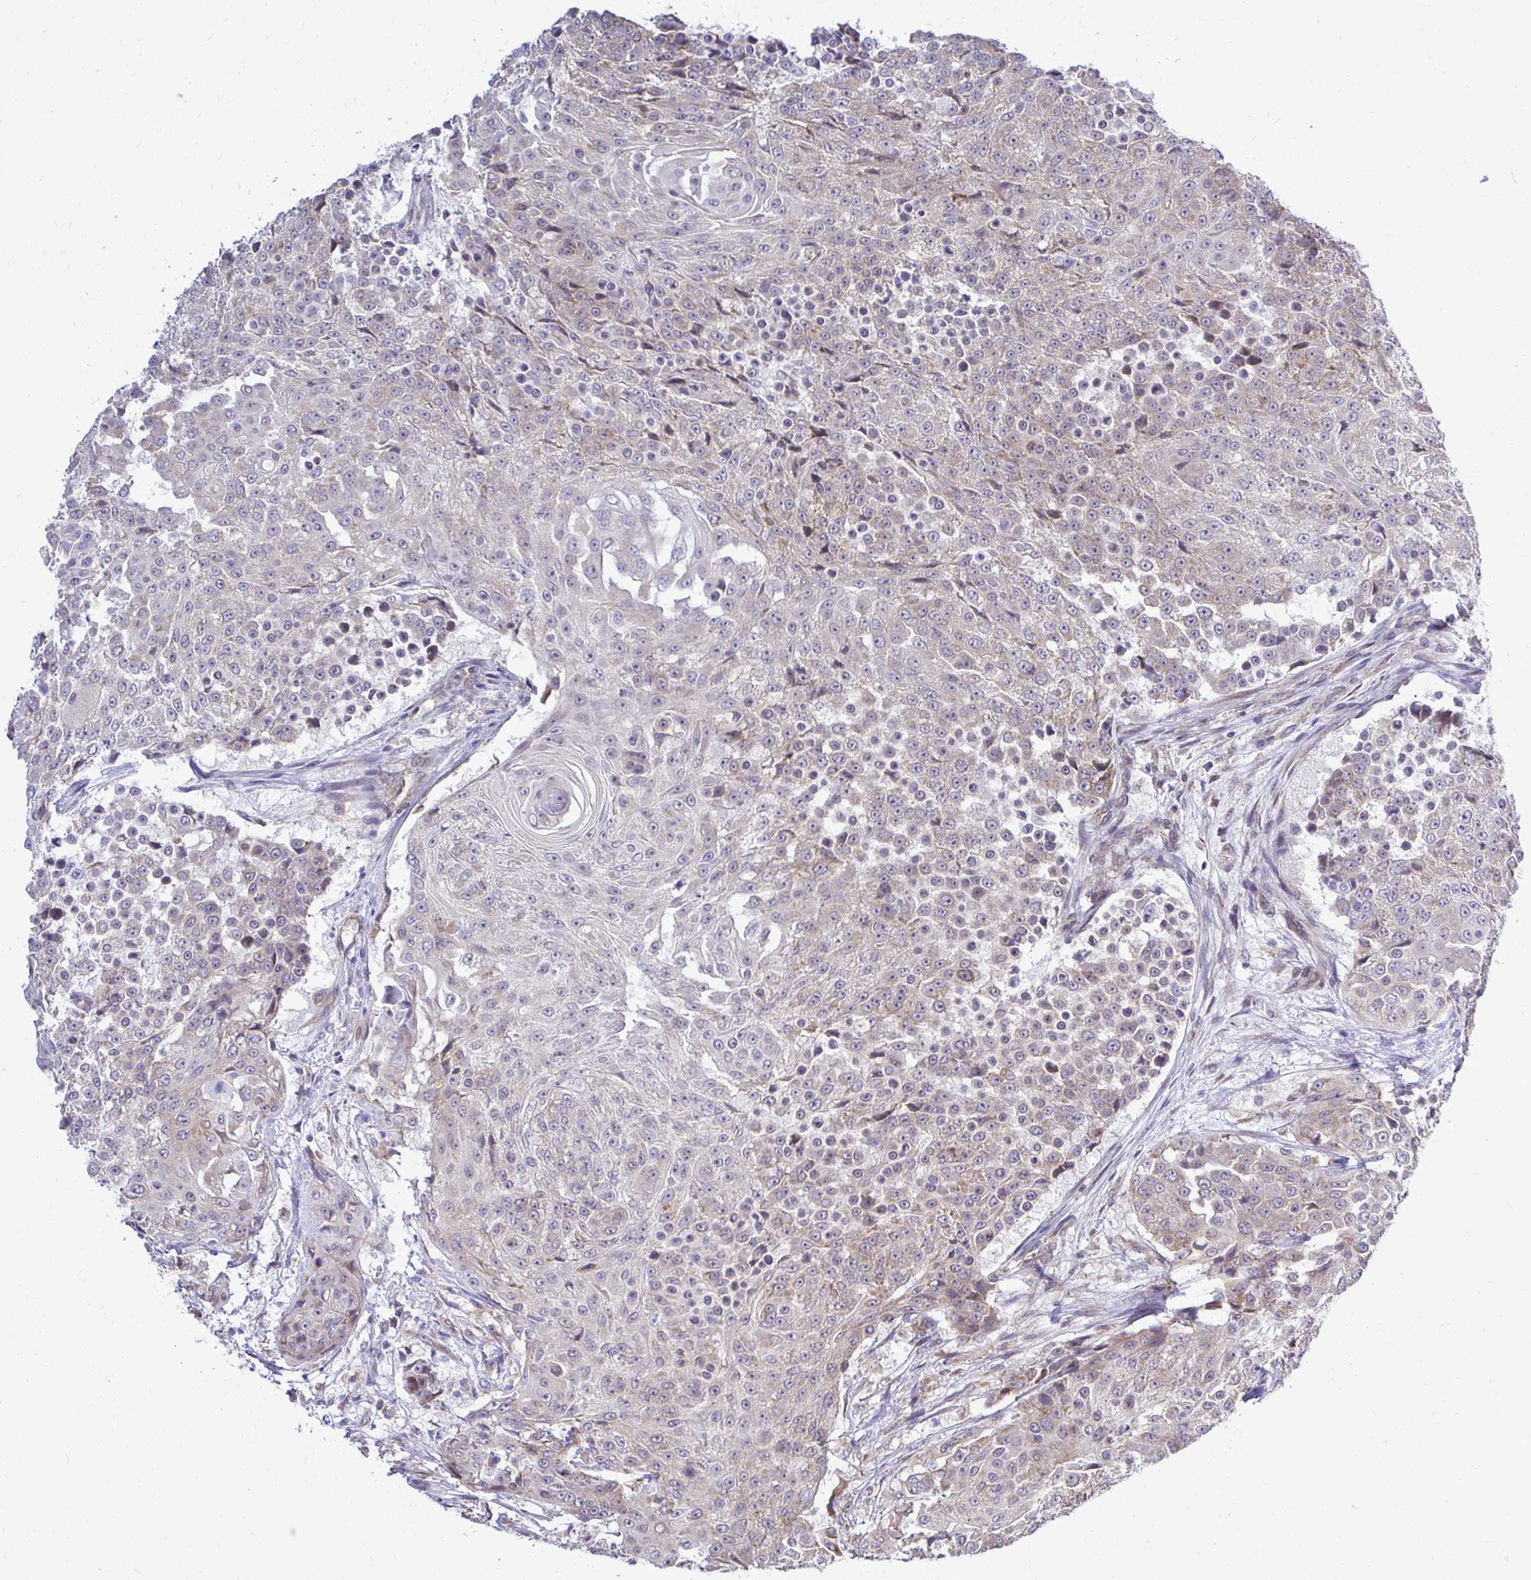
{"staining": {"intensity": "negative", "quantity": "none", "location": "none"}, "tissue": "urothelial cancer", "cell_type": "Tumor cells", "image_type": "cancer", "snomed": [{"axis": "morphology", "description": "Urothelial carcinoma, High grade"}, {"axis": "topography", "description": "Urinary bladder"}], "caption": "This micrograph is of high-grade urothelial carcinoma stained with IHC to label a protein in brown with the nuclei are counter-stained blue. There is no expression in tumor cells. (Stains: DAB IHC with hematoxylin counter stain, Microscopy: brightfield microscopy at high magnification).", "gene": "FMR1", "patient": {"sex": "female", "age": 63}}